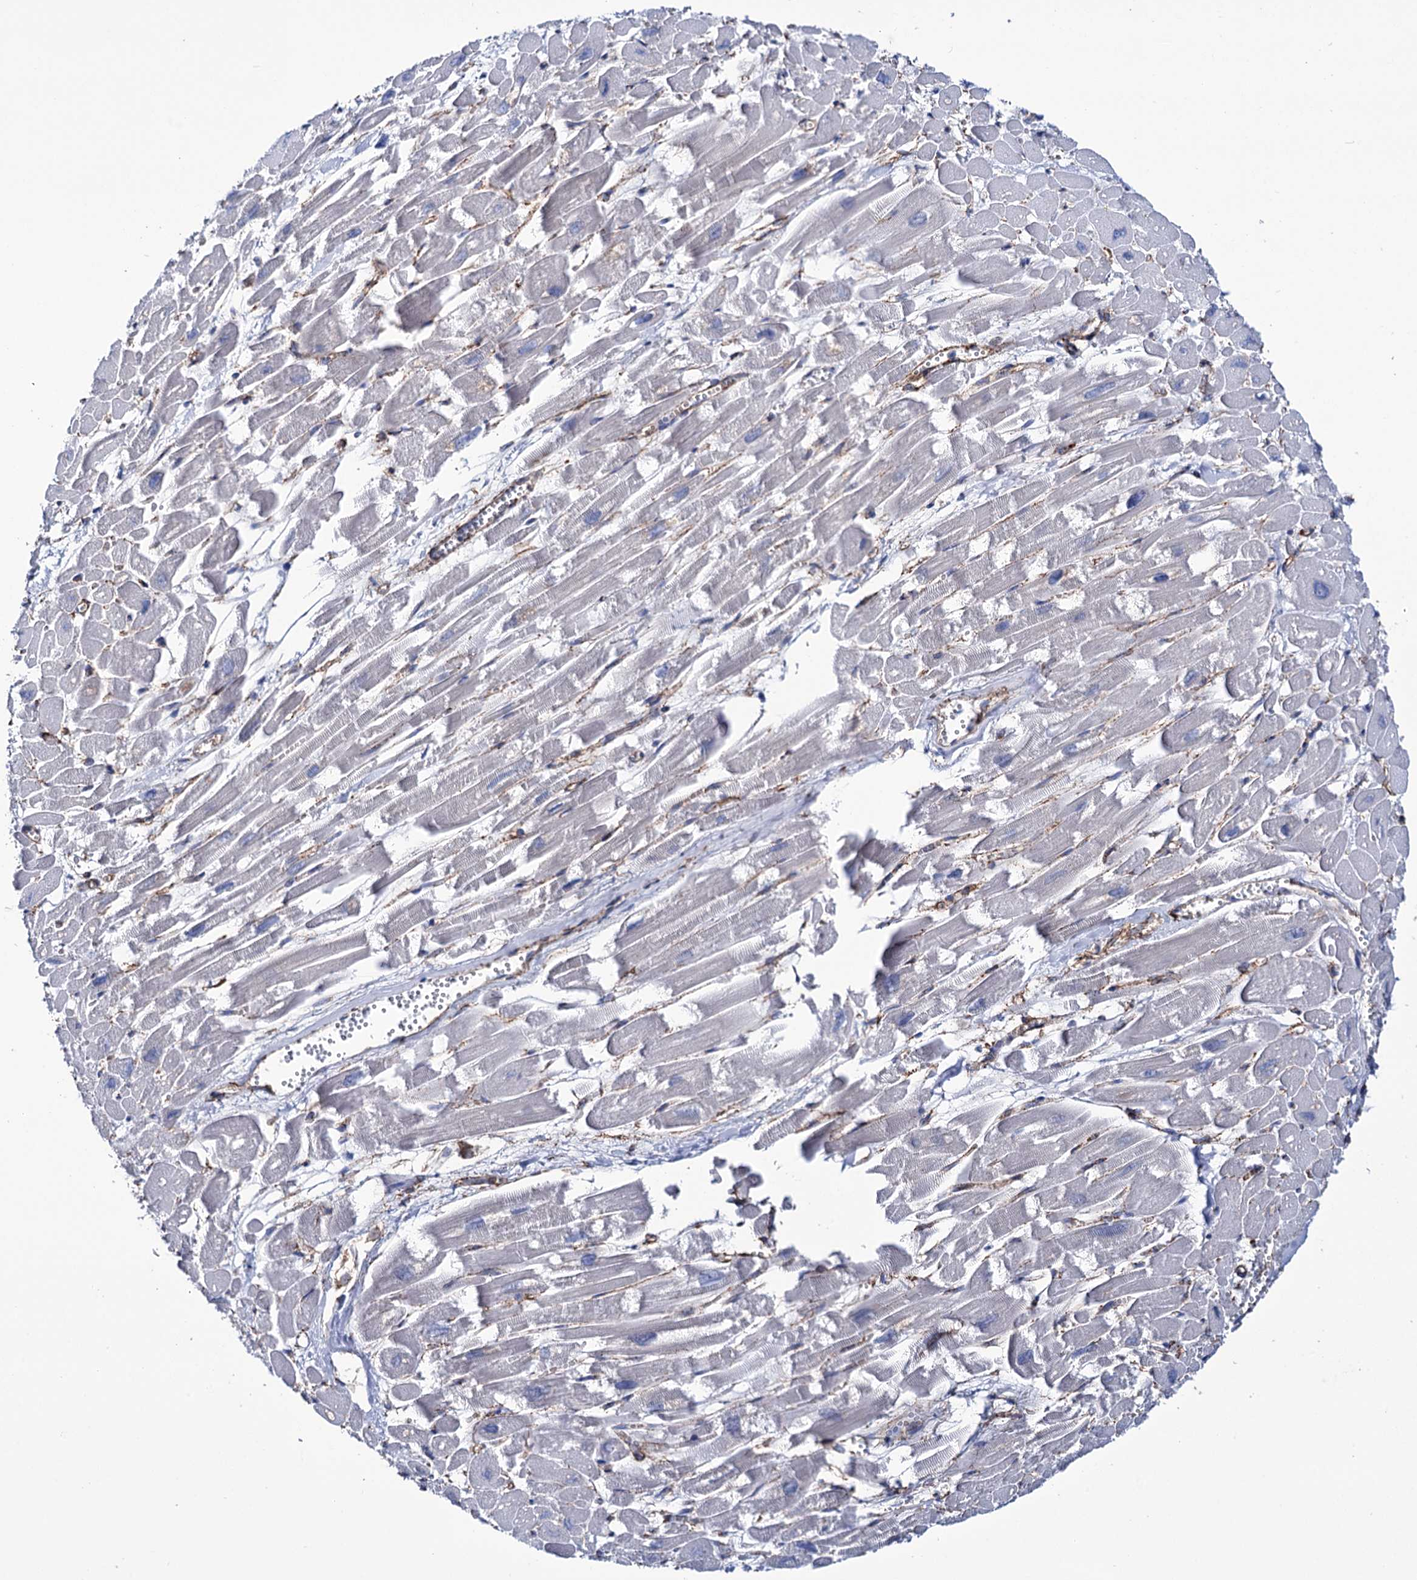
{"staining": {"intensity": "negative", "quantity": "none", "location": "none"}, "tissue": "heart muscle", "cell_type": "Cardiomyocytes", "image_type": "normal", "snomed": [{"axis": "morphology", "description": "Normal tissue, NOS"}, {"axis": "topography", "description": "Heart"}], "caption": "Cardiomyocytes are negative for brown protein staining in unremarkable heart muscle. (Immunohistochemistry (ihc), brightfield microscopy, high magnification).", "gene": "DEF6", "patient": {"sex": "male", "age": 54}}